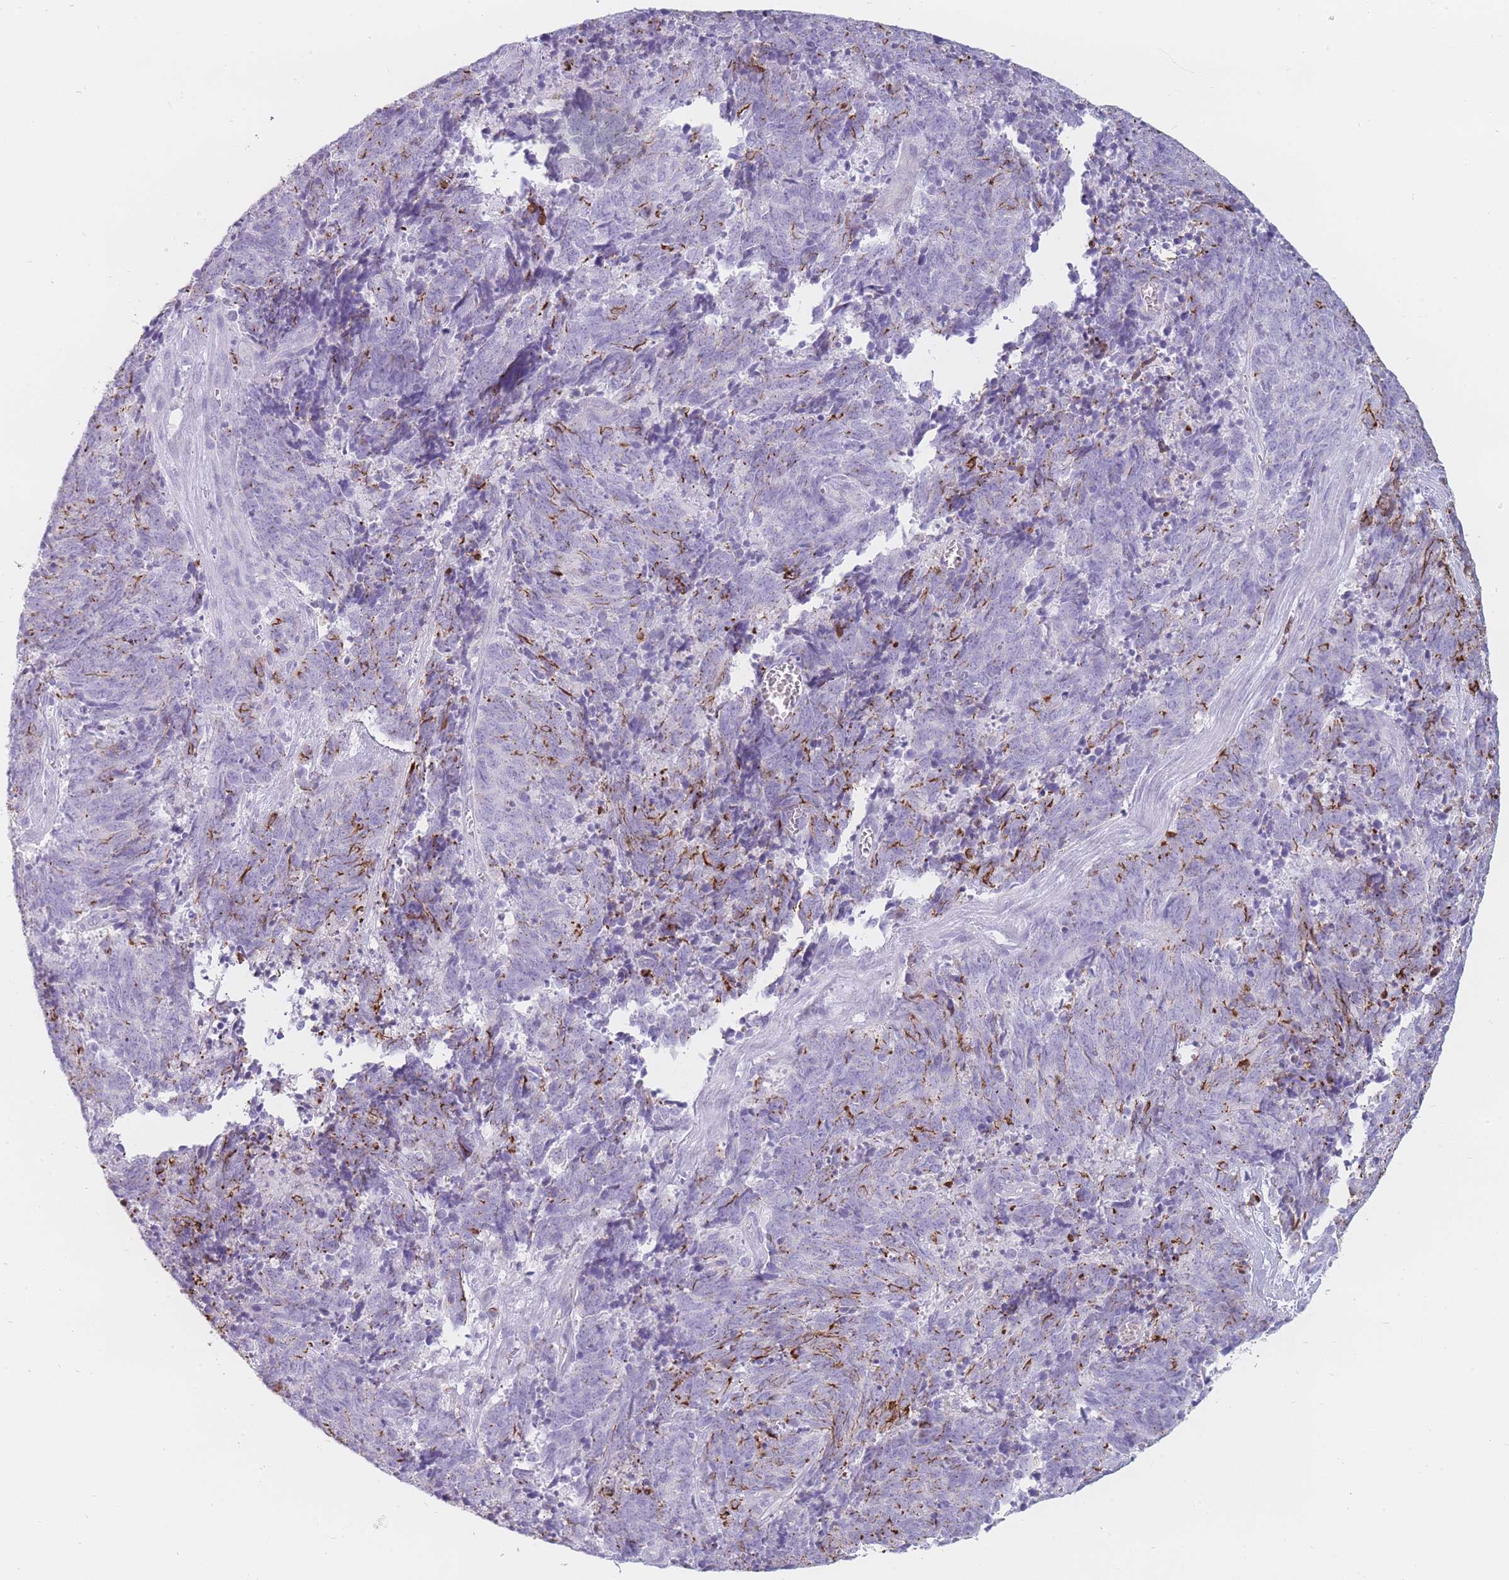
{"staining": {"intensity": "moderate", "quantity": "<25%", "location": "cytoplasmic/membranous"}, "tissue": "cervical cancer", "cell_type": "Tumor cells", "image_type": "cancer", "snomed": [{"axis": "morphology", "description": "Squamous cell carcinoma, NOS"}, {"axis": "topography", "description": "Cervix"}], "caption": "Immunohistochemistry (IHC) micrograph of neoplastic tissue: human cervical cancer (squamous cell carcinoma) stained using immunohistochemistry shows low levels of moderate protein expression localized specifically in the cytoplasmic/membranous of tumor cells, appearing as a cytoplasmic/membranous brown color.", "gene": "UPK1A", "patient": {"sex": "female", "age": 29}}